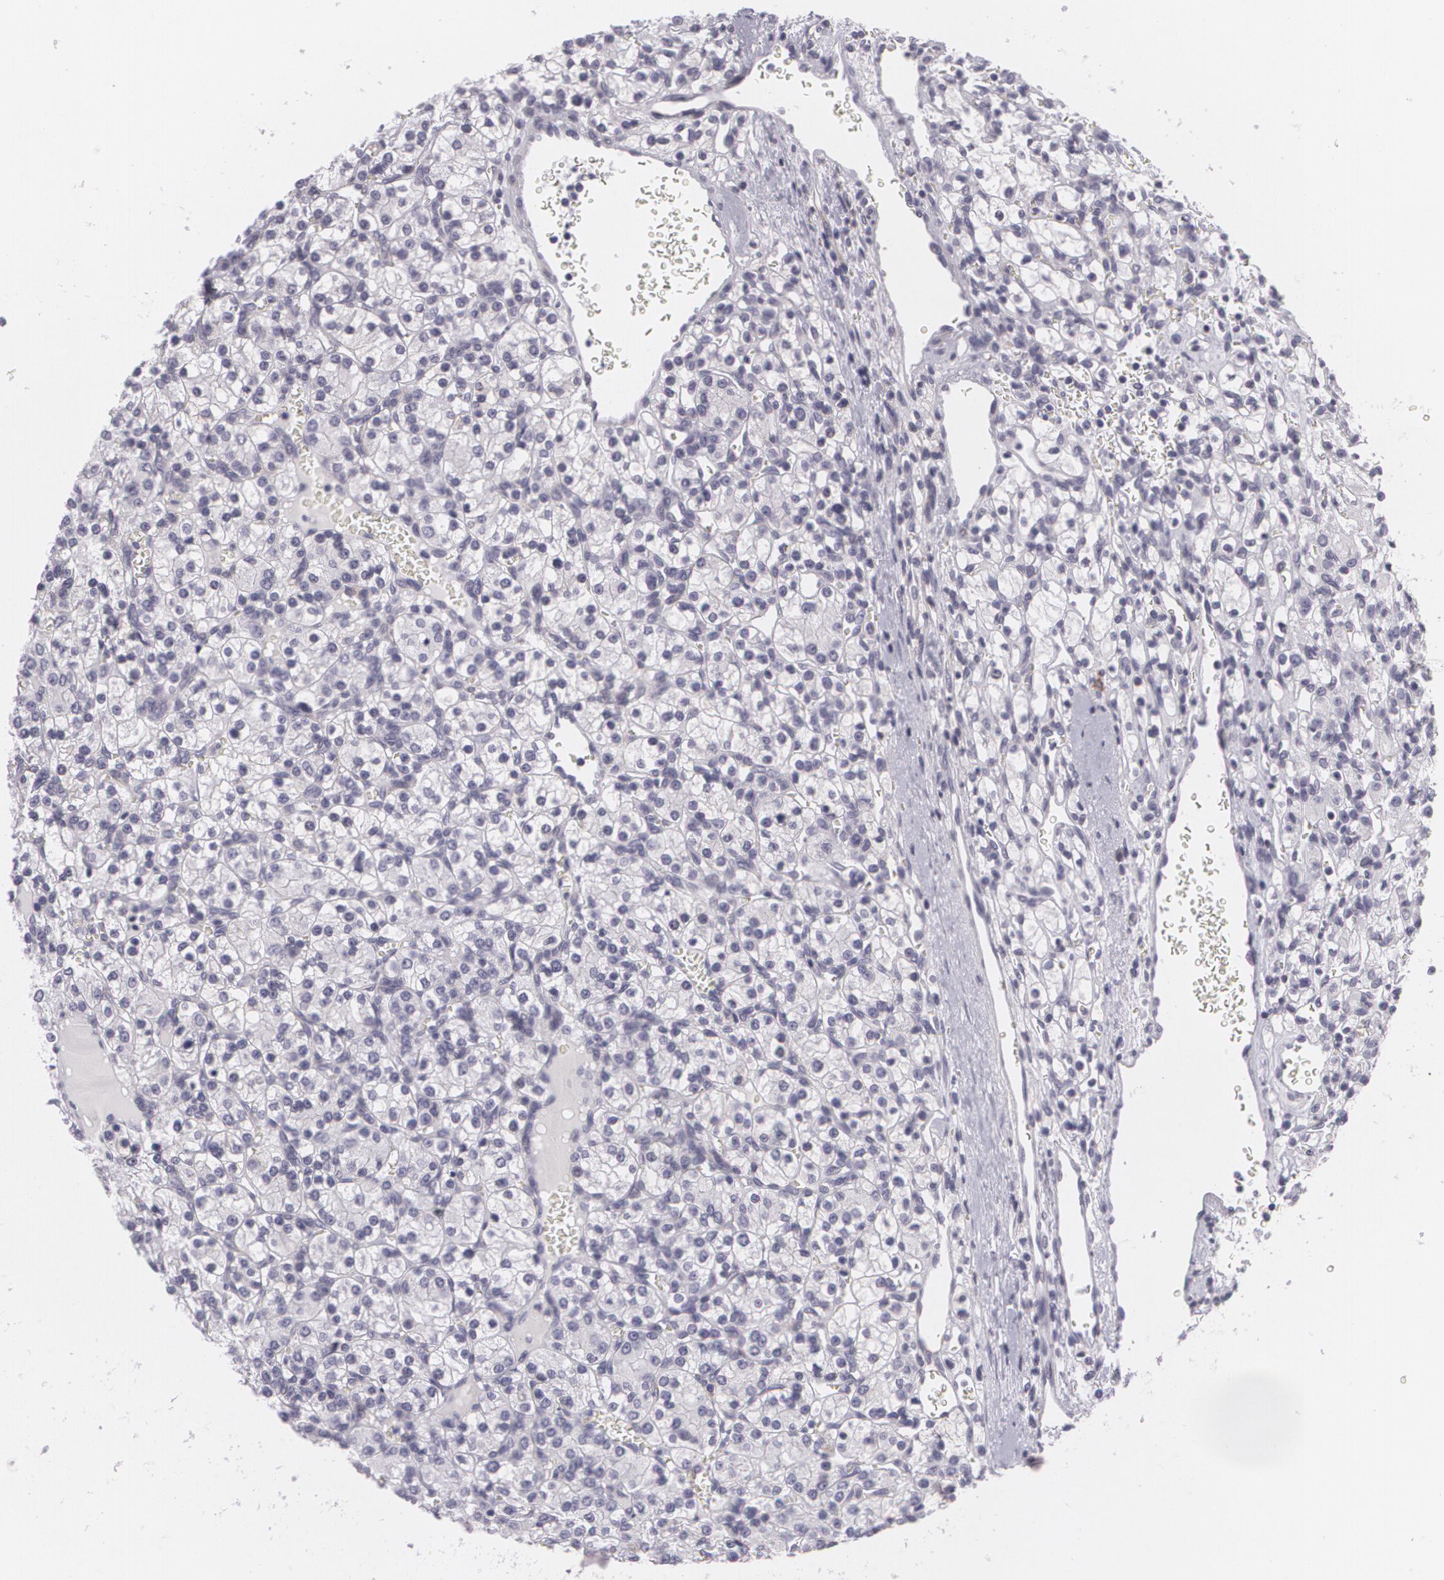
{"staining": {"intensity": "negative", "quantity": "none", "location": "none"}, "tissue": "renal cancer", "cell_type": "Tumor cells", "image_type": "cancer", "snomed": [{"axis": "morphology", "description": "Adenocarcinoma, NOS"}, {"axis": "topography", "description": "Kidney"}], "caption": "Immunohistochemical staining of human renal cancer (adenocarcinoma) reveals no significant expression in tumor cells. The staining was performed using DAB (3,3'-diaminobenzidine) to visualize the protein expression in brown, while the nuclei were stained in blue with hematoxylin (Magnification: 20x).", "gene": "MAP2", "patient": {"sex": "female", "age": 62}}